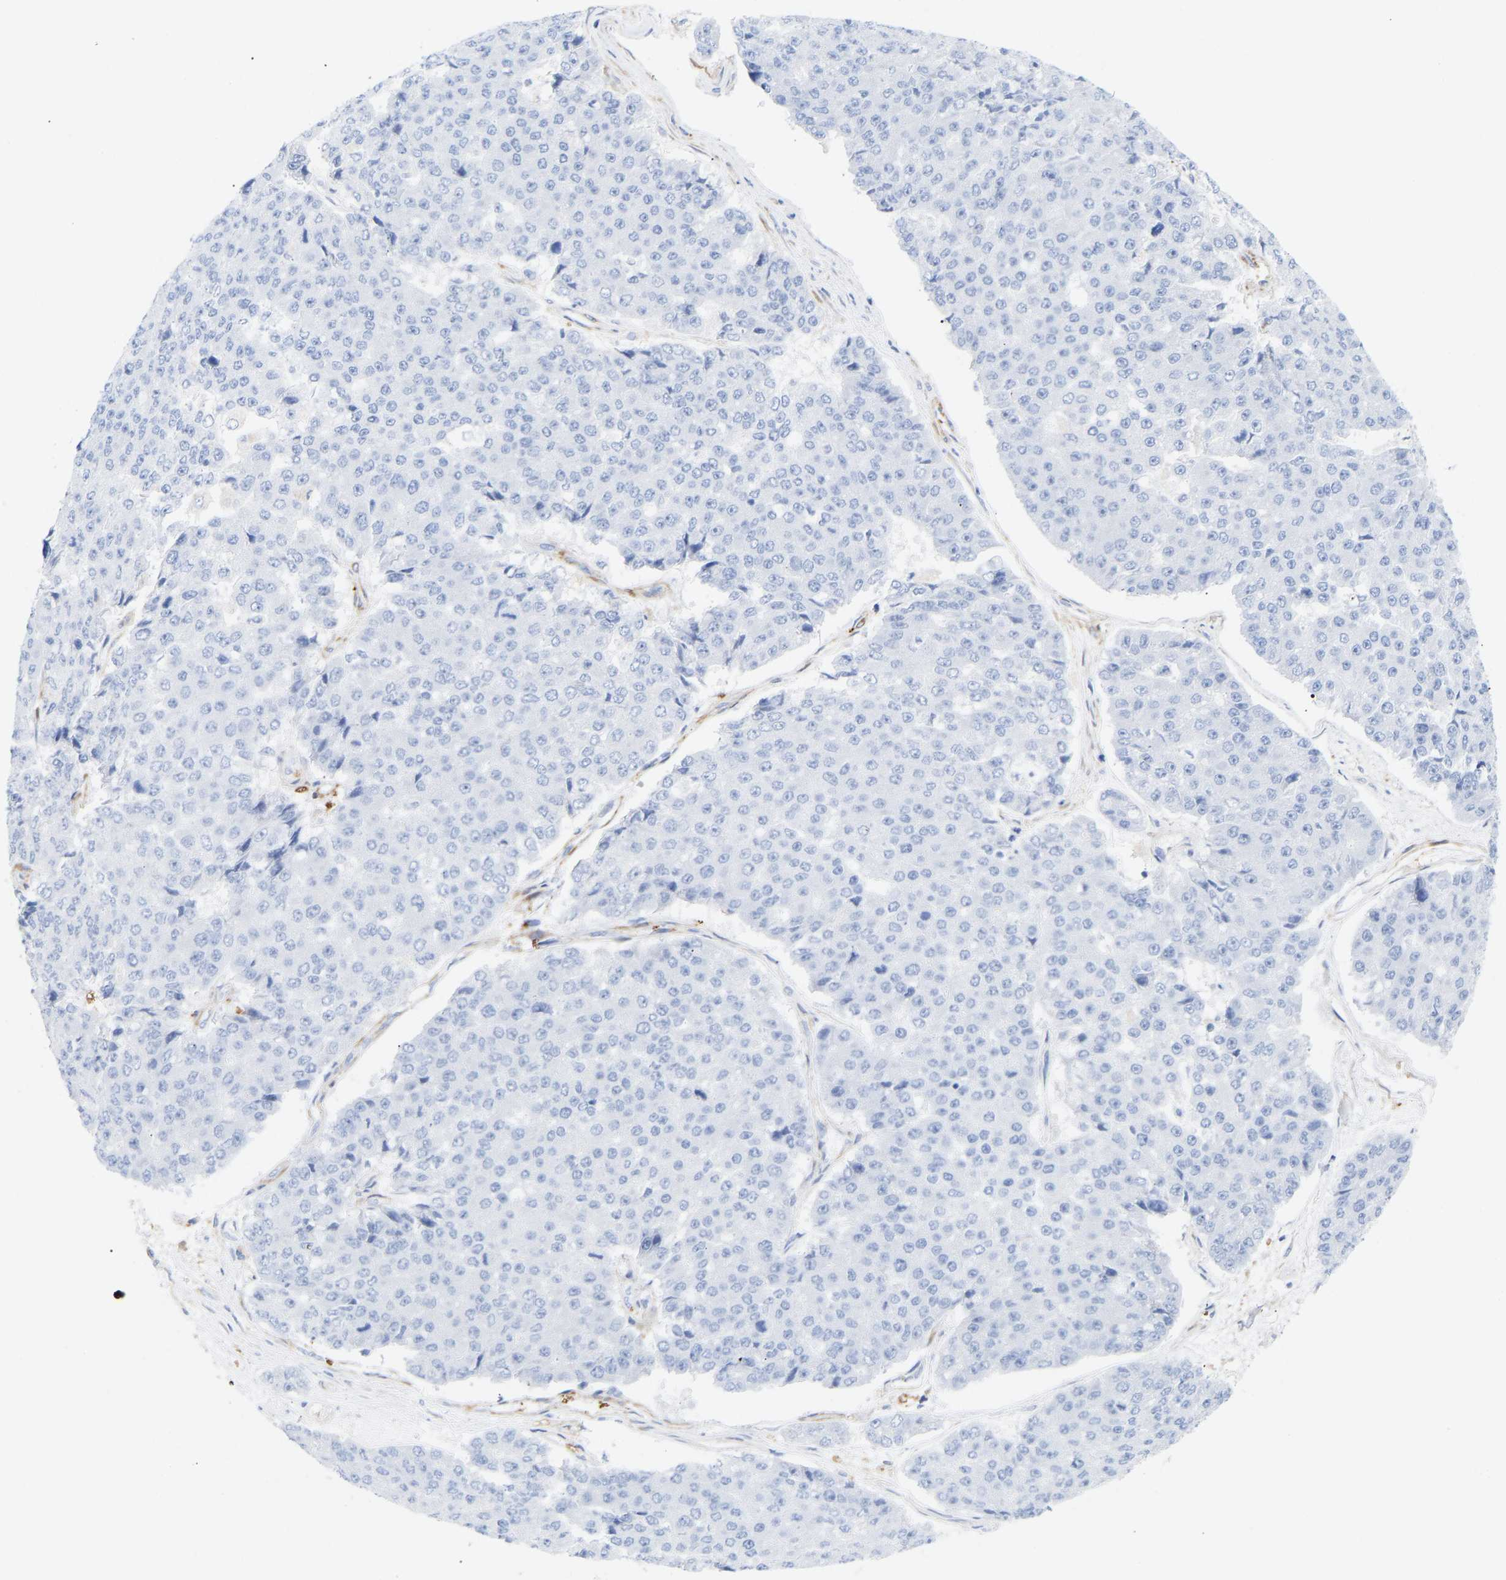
{"staining": {"intensity": "negative", "quantity": "none", "location": "none"}, "tissue": "pancreatic cancer", "cell_type": "Tumor cells", "image_type": "cancer", "snomed": [{"axis": "morphology", "description": "Adenocarcinoma, NOS"}, {"axis": "topography", "description": "Pancreas"}], "caption": "Tumor cells are negative for brown protein staining in pancreatic cancer.", "gene": "AMPH", "patient": {"sex": "male", "age": 50}}